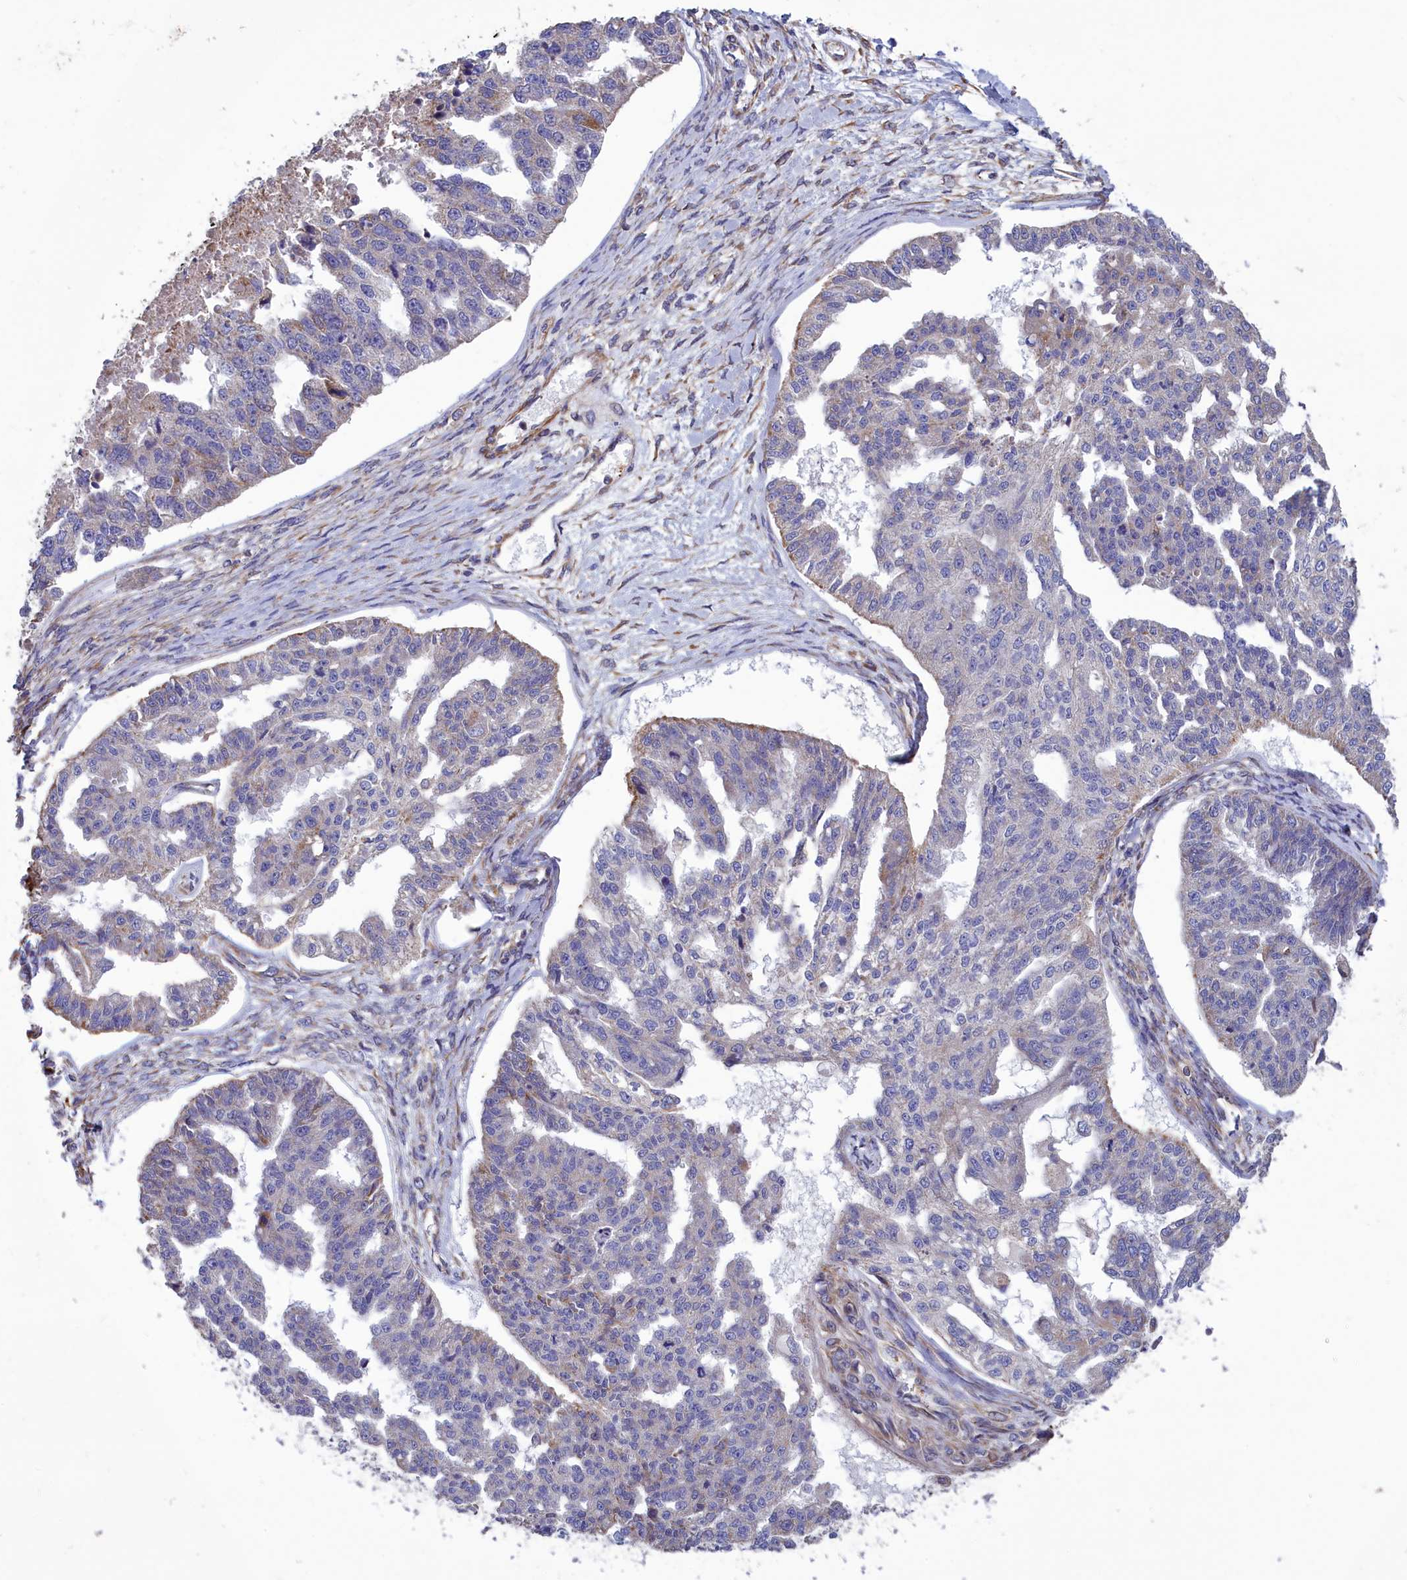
{"staining": {"intensity": "negative", "quantity": "none", "location": "none"}, "tissue": "ovarian cancer", "cell_type": "Tumor cells", "image_type": "cancer", "snomed": [{"axis": "morphology", "description": "Cystadenocarcinoma, serous, NOS"}, {"axis": "topography", "description": "Ovary"}], "caption": "High power microscopy photomicrograph of an IHC photomicrograph of ovarian serous cystadenocarcinoma, revealing no significant staining in tumor cells.", "gene": "AMDHD2", "patient": {"sex": "female", "age": 58}}